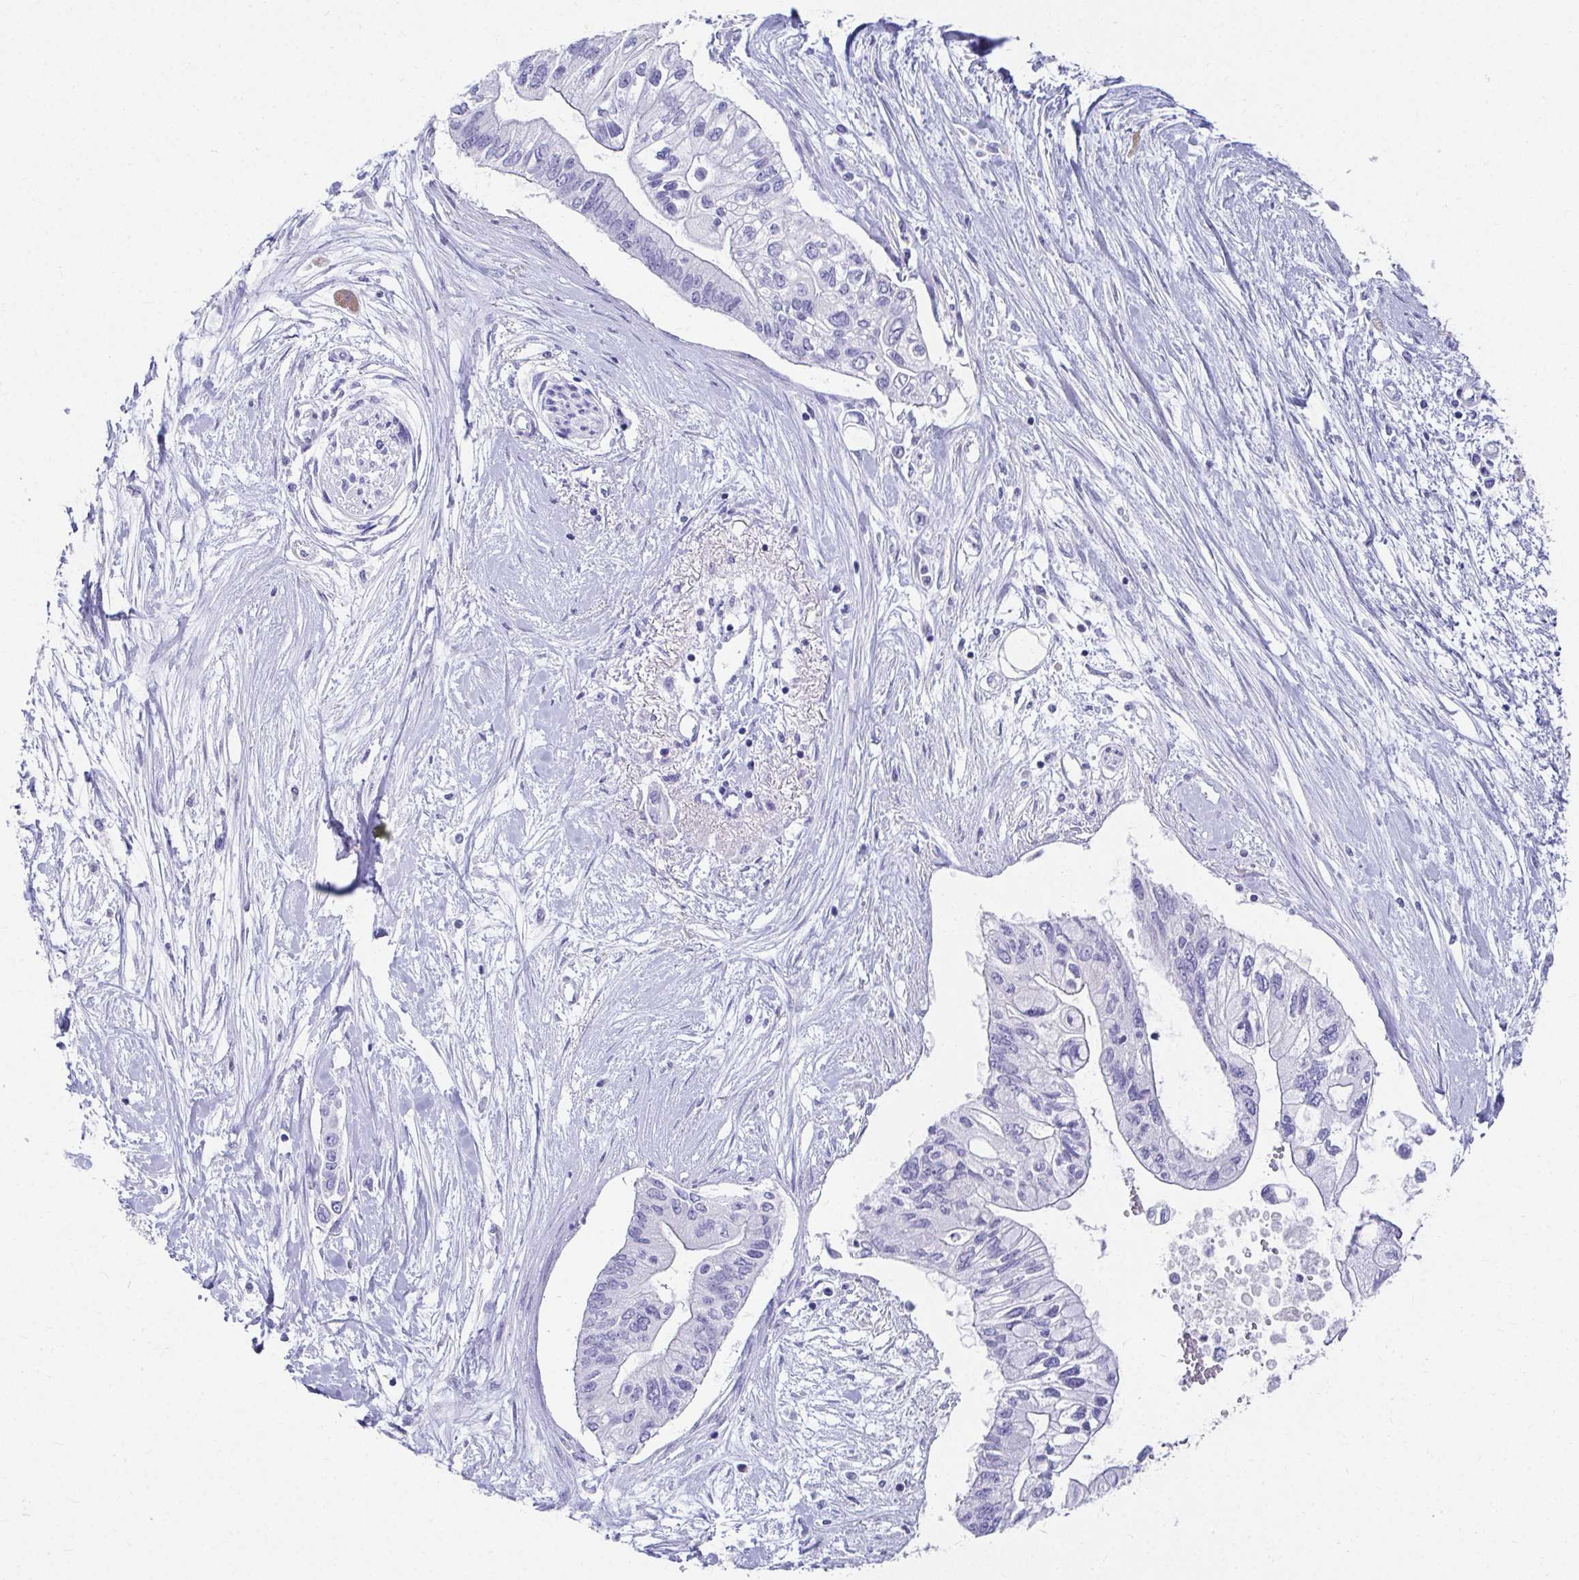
{"staining": {"intensity": "negative", "quantity": "none", "location": "none"}, "tissue": "pancreatic cancer", "cell_type": "Tumor cells", "image_type": "cancer", "snomed": [{"axis": "morphology", "description": "Adenocarcinoma, NOS"}, {"axis": "topography", "description": "Pancreas"}], "caption": "High magnification brightfield microscopy of pancreatic cancer (adenocarcinoma) stained with DAB (brown) and counterstained with hematoxylin (blue): tumor cells show no significant expression.", "gene": "DPEP3", "patient": {"sex": "female", "age": 77}}